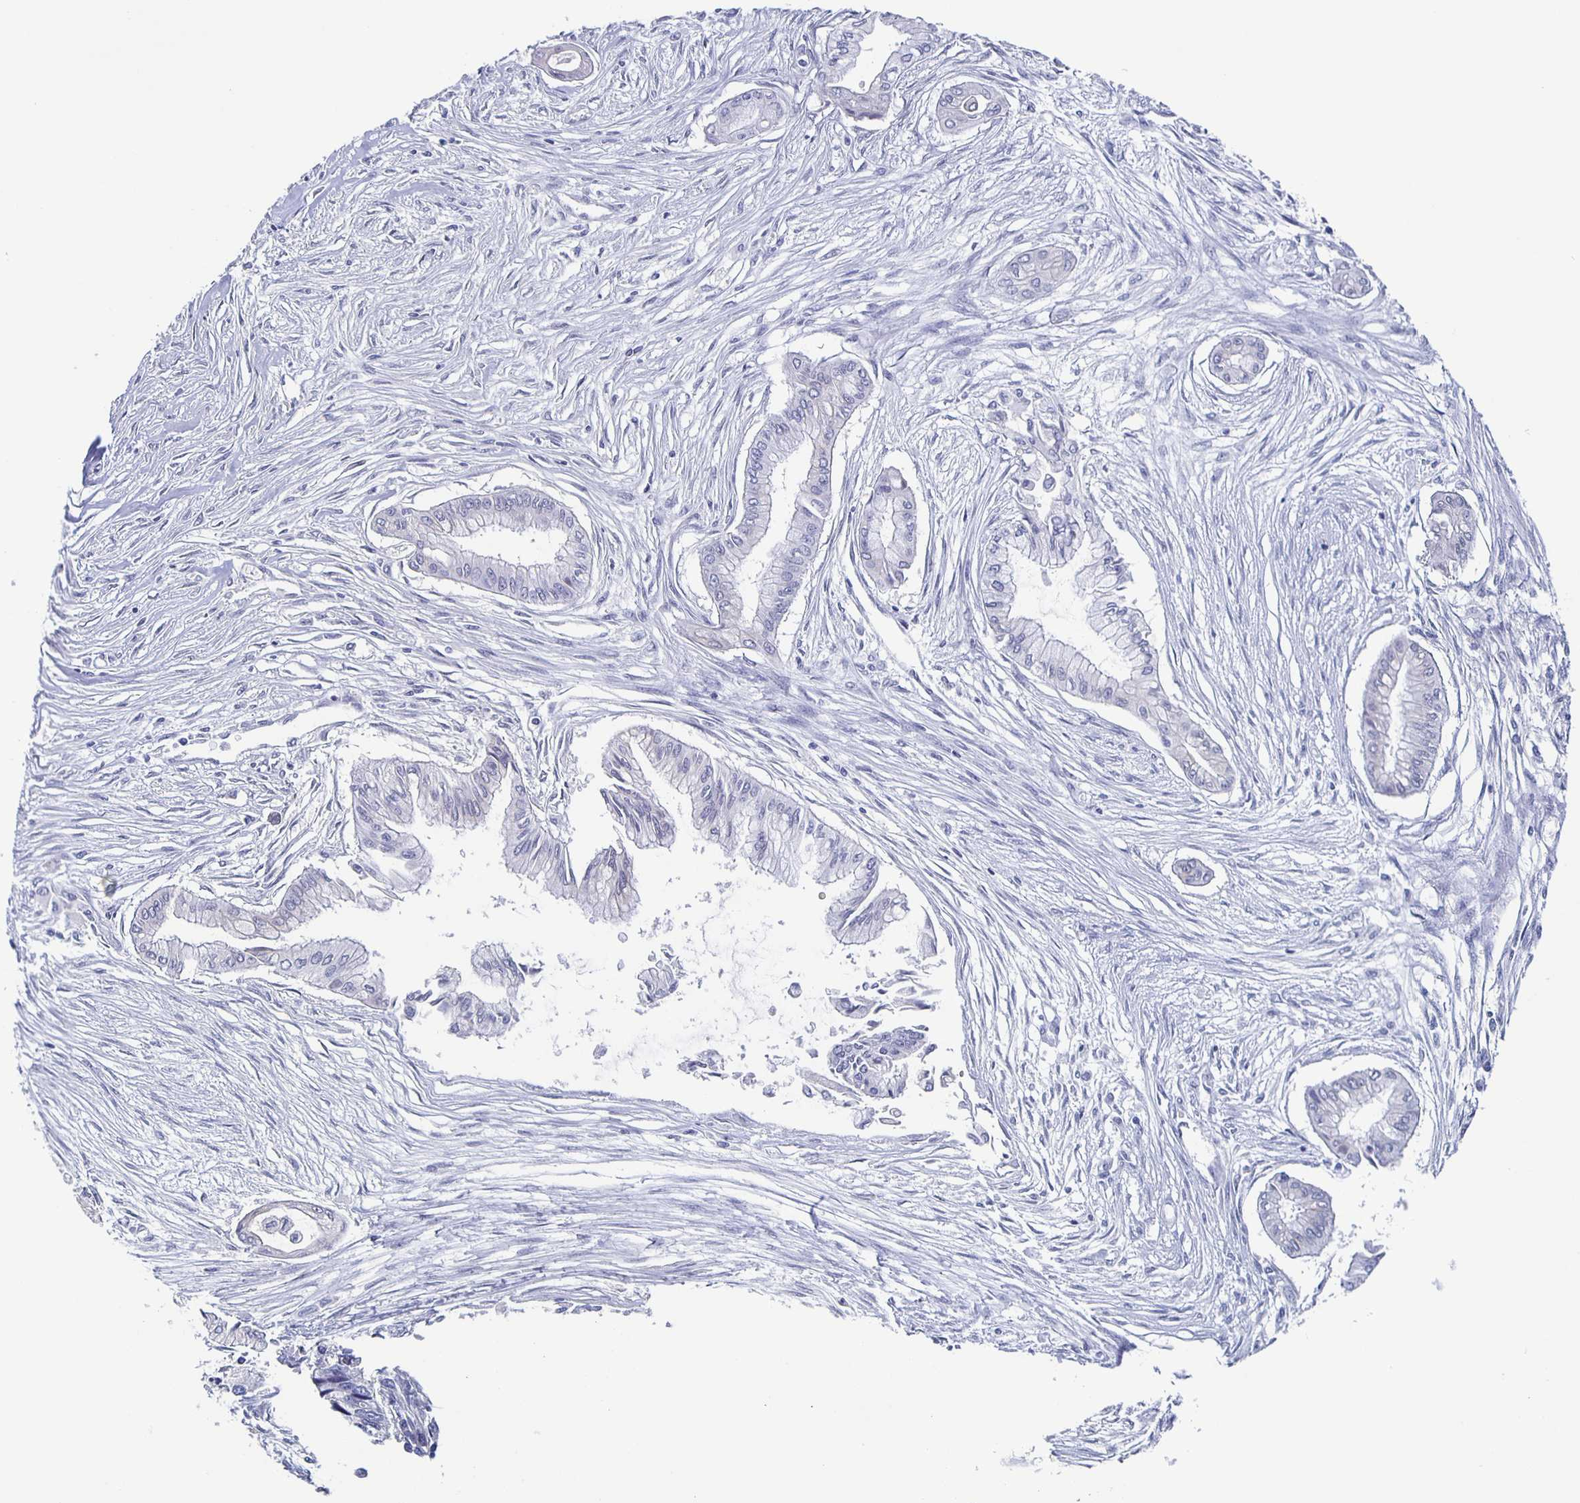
{"staining": {"intensity": "negative", "quantity": "none", "location": "none"}, "tissue": "pancreatic cancer", "cell_type": "Tumor cells", "image_type": "cancer", "snomed": [{"axis": "morphology", "description": "Adenocarcinoma, NOS"}, {"axis": "topography", "description": "Pancreas"}], "caption": "IHC histopathology image of pancreatic cancer stained for a protein (brown), which exhibits no staining in tumor cells. (DAB (3,3'-diaminobenzidine) immunohistochemistry with hematoxylin counter stain).", "gene": "CCDC17", "patient": {"sex": "female", "age": 68}}